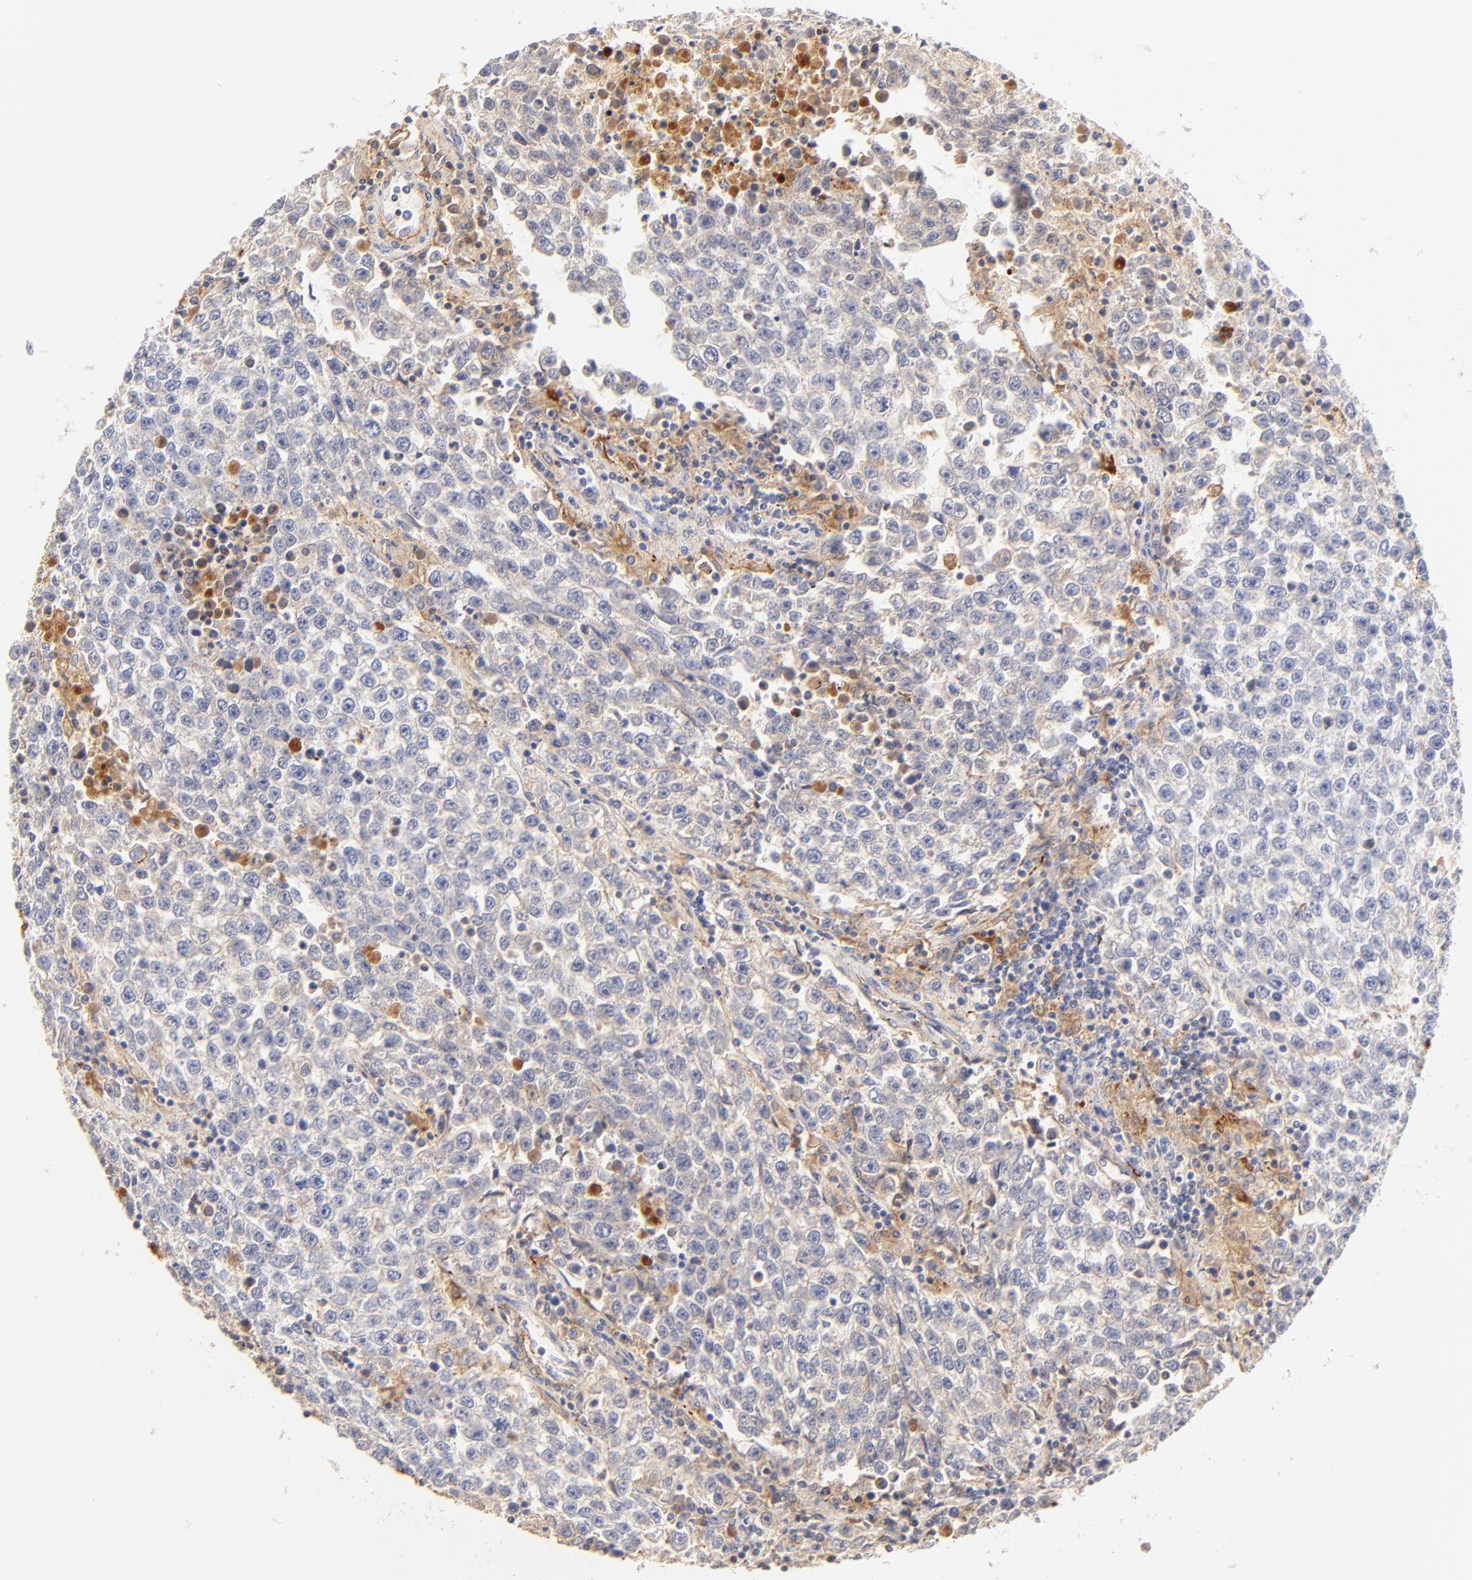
{"staining": {"intensity": "weak", "quantity": "25%-75%", "location": "cytoplasmic/membranous"}, "tissue": "testis cancer", "cell_type": "Tumor cells", "image_type": "cancer", "snomed": [{"axis": "morphology", "description": "Seminoma, NOS"}, {"axis": "topography", "description": "Testis"}], "caption": "IHC micrograph of human testis cancer stained for a protein (brown), which shows low levels of weak cytoplasmic/membranous positivity in about 25%-75% of tumor cells.", "gene": "MDGA2", "patient": {"sex": "male", "age": 36}}